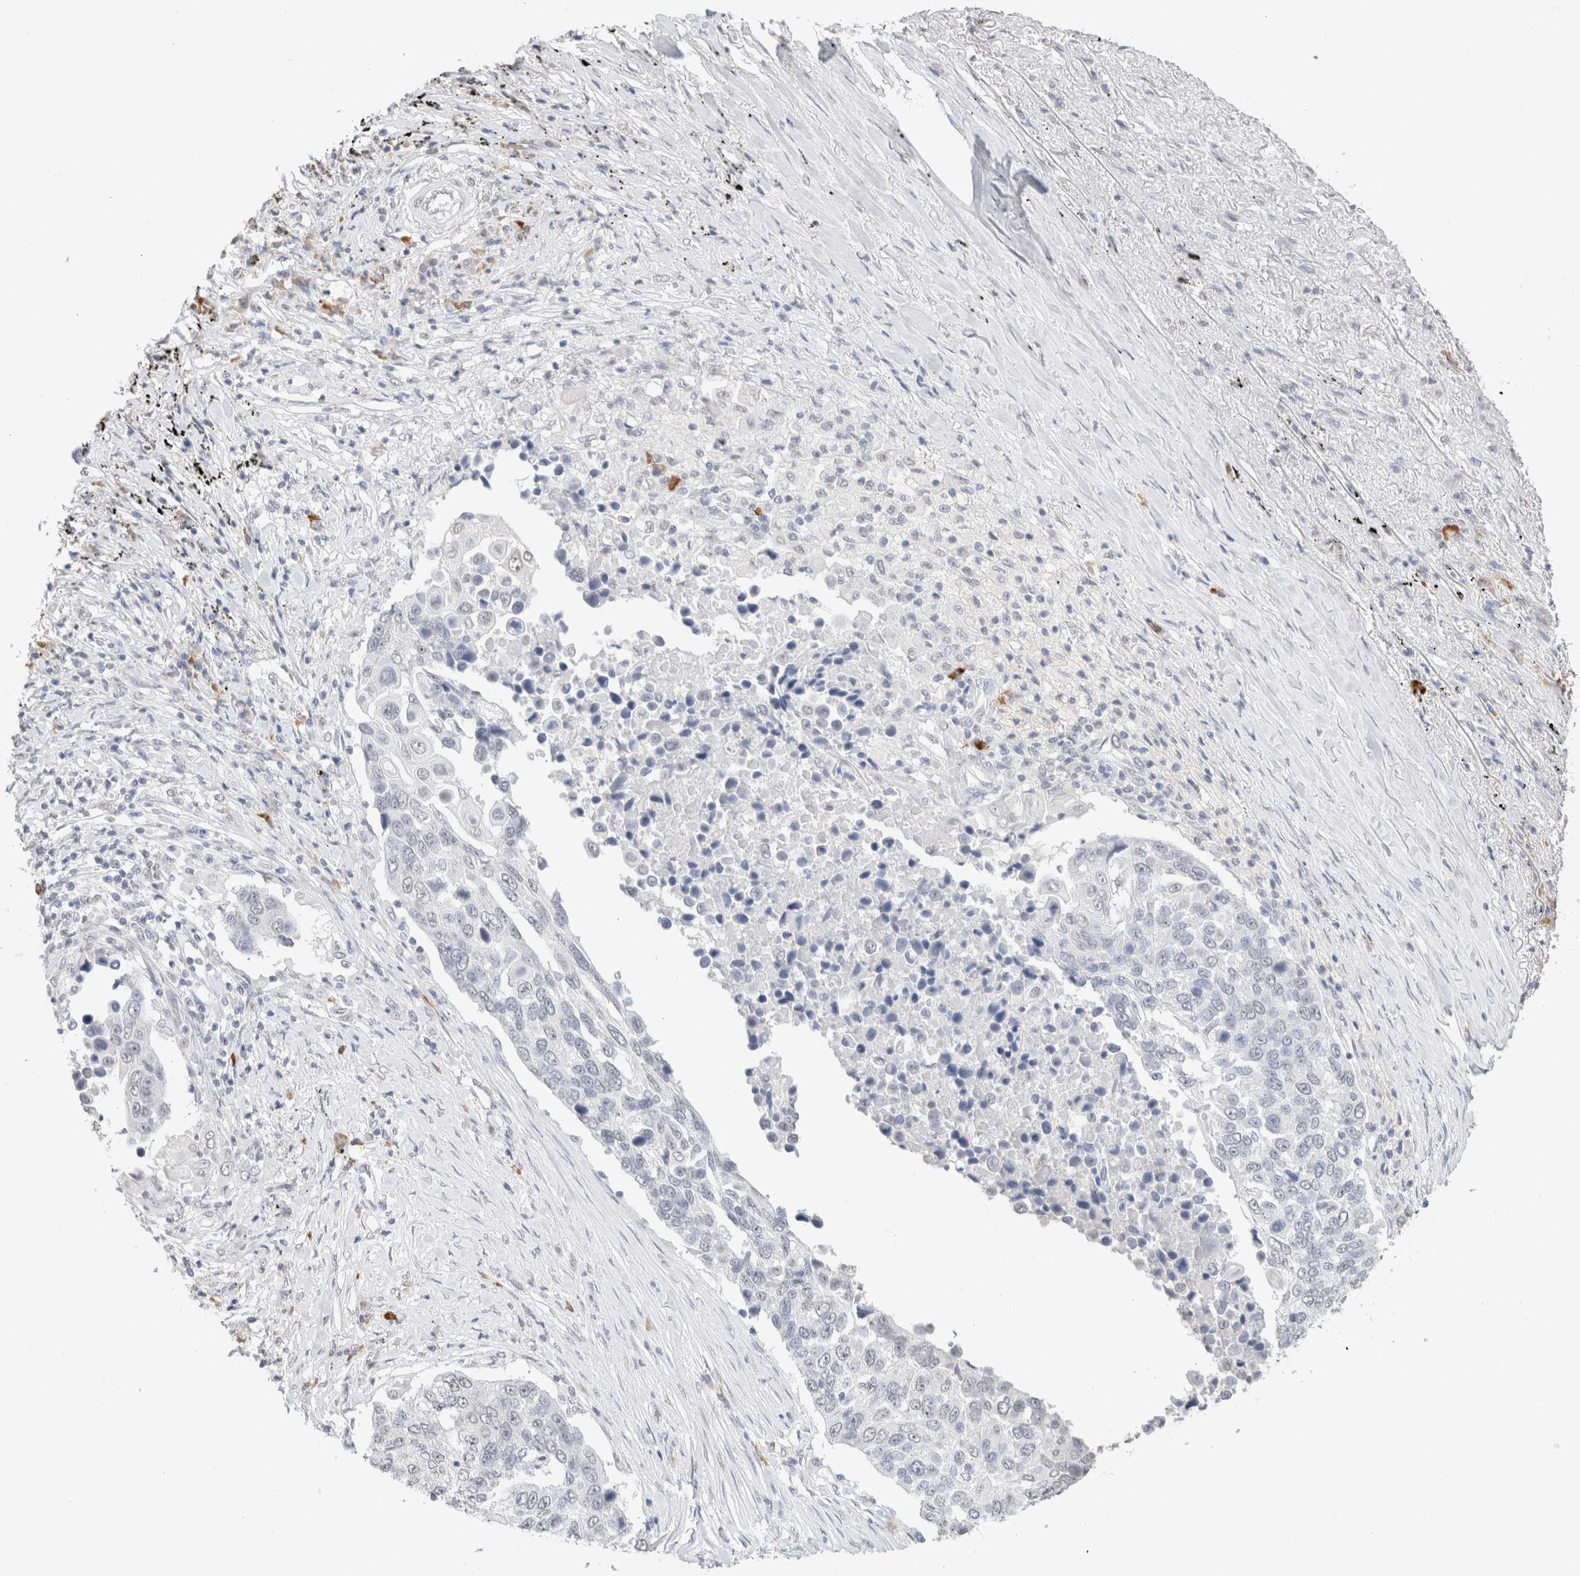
{"staining": {"intensity": "negative", "quantity": "none", "location": "none"}, "tissue": "lung cancer", "cell_type": "Tumor cells", "image_type": "cancer", "snomed": [{"axis": "morphology", "description": "Squamous cell carcinoma, NOS"}, {"axis": "topography", "description": "Lung"}], "caption": "The micrograph displays no significant staining in tumor cells of squamous cell carcinoma (lung). (DAB immunohistochemistry, high magnification).", "gene": "CD80", "patient": {"sex": "male", "age": 66}}